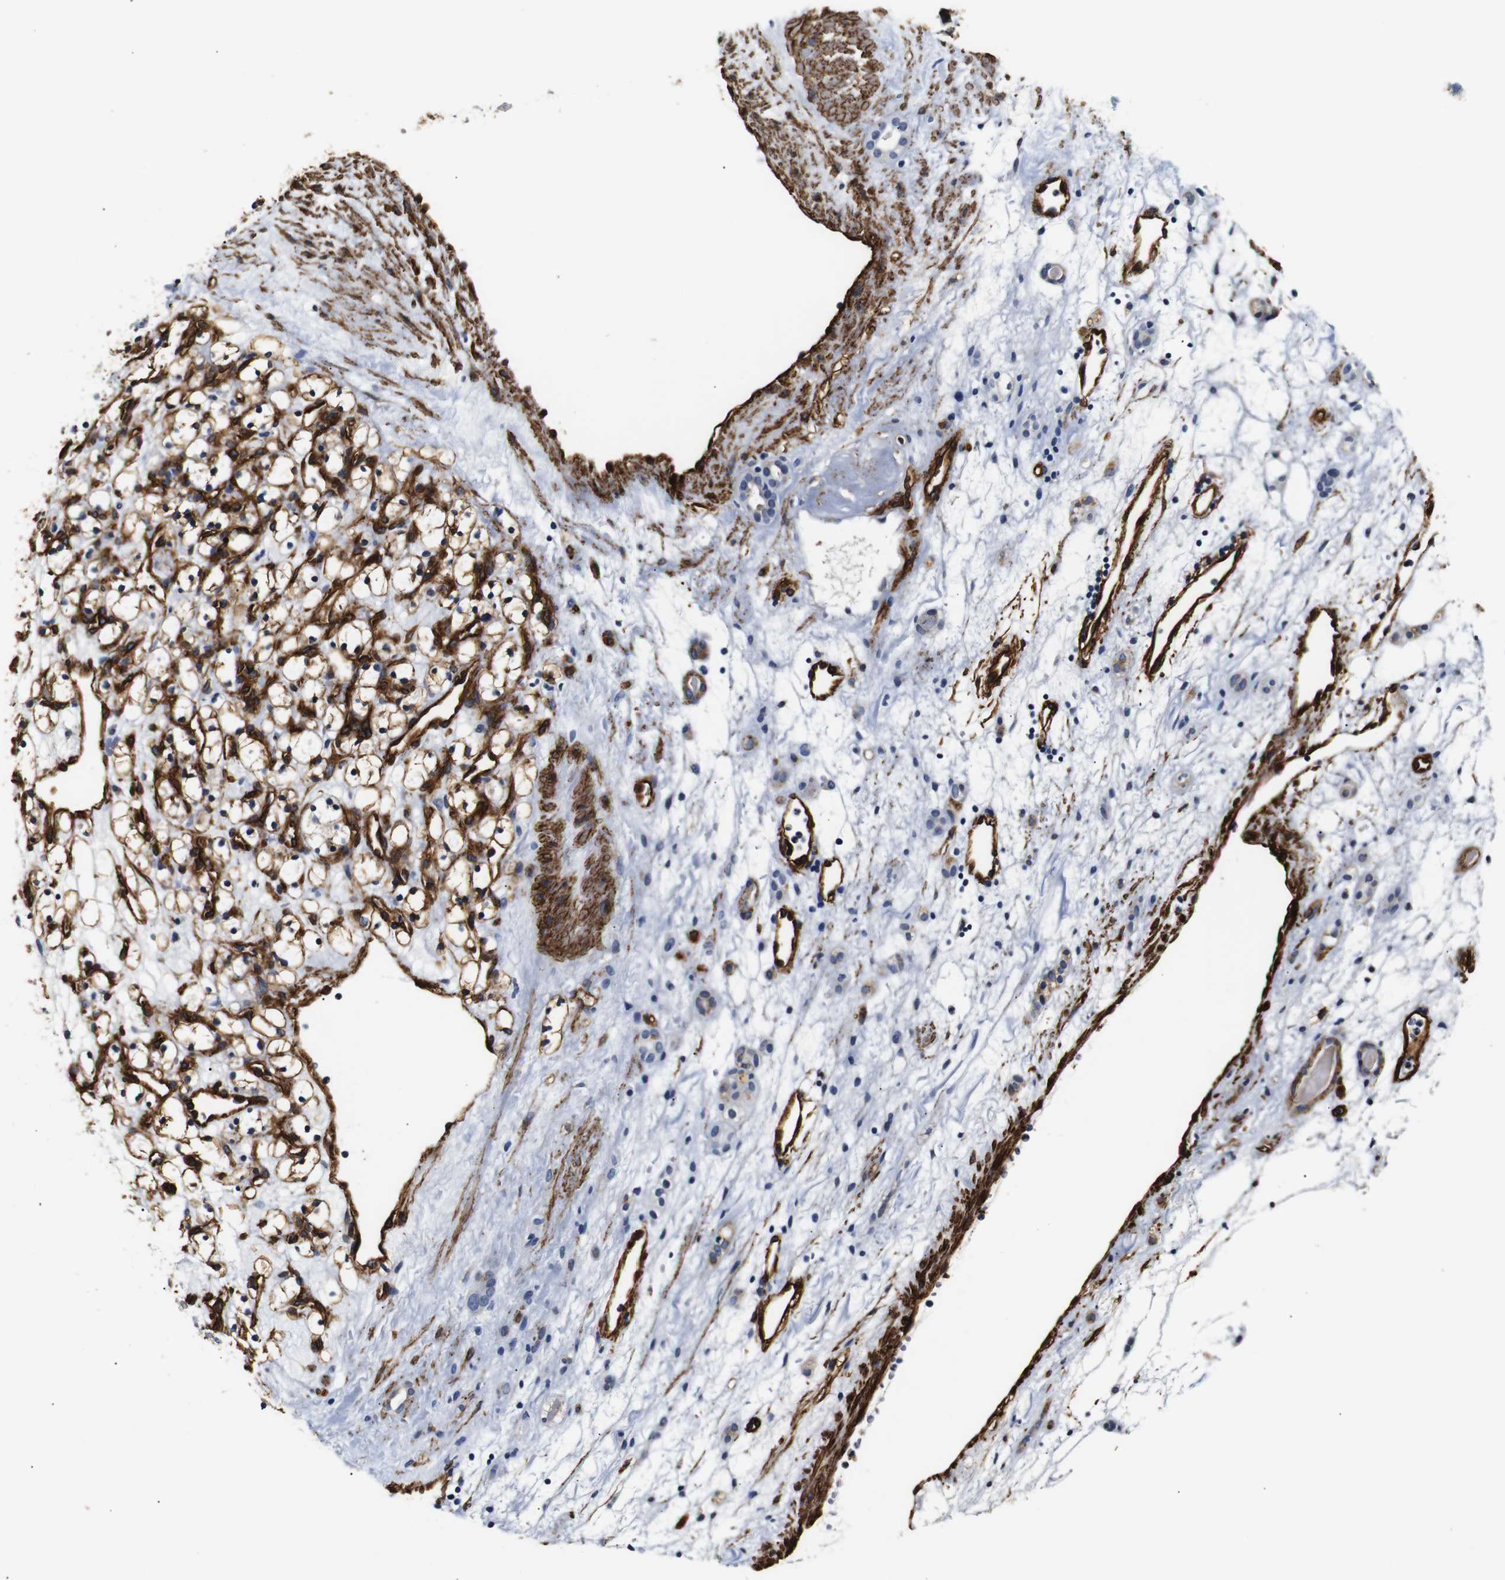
{"staining": {"intensity": "strong", "quantity": ">75%", "location": "cytoplasmic/membranous"}, "tissue": "renal cancer", "cell_type": "Tumor cells", "image_type": "cancer", "snomed": [{"axis": "morphology", "description": "Adenocarcinoma, NOS"}, {"axis": "topography", "description": "Kidney"}], "caption": "A photomicrograph of human renal adenocarcinoma stained for a protein exhibits strong cytoplasmic/membranous brown staining in tumor cells. Nuclei are stained in blue.", "gene": "CAV2", "patient": {"sex": "female", "age": 60}}